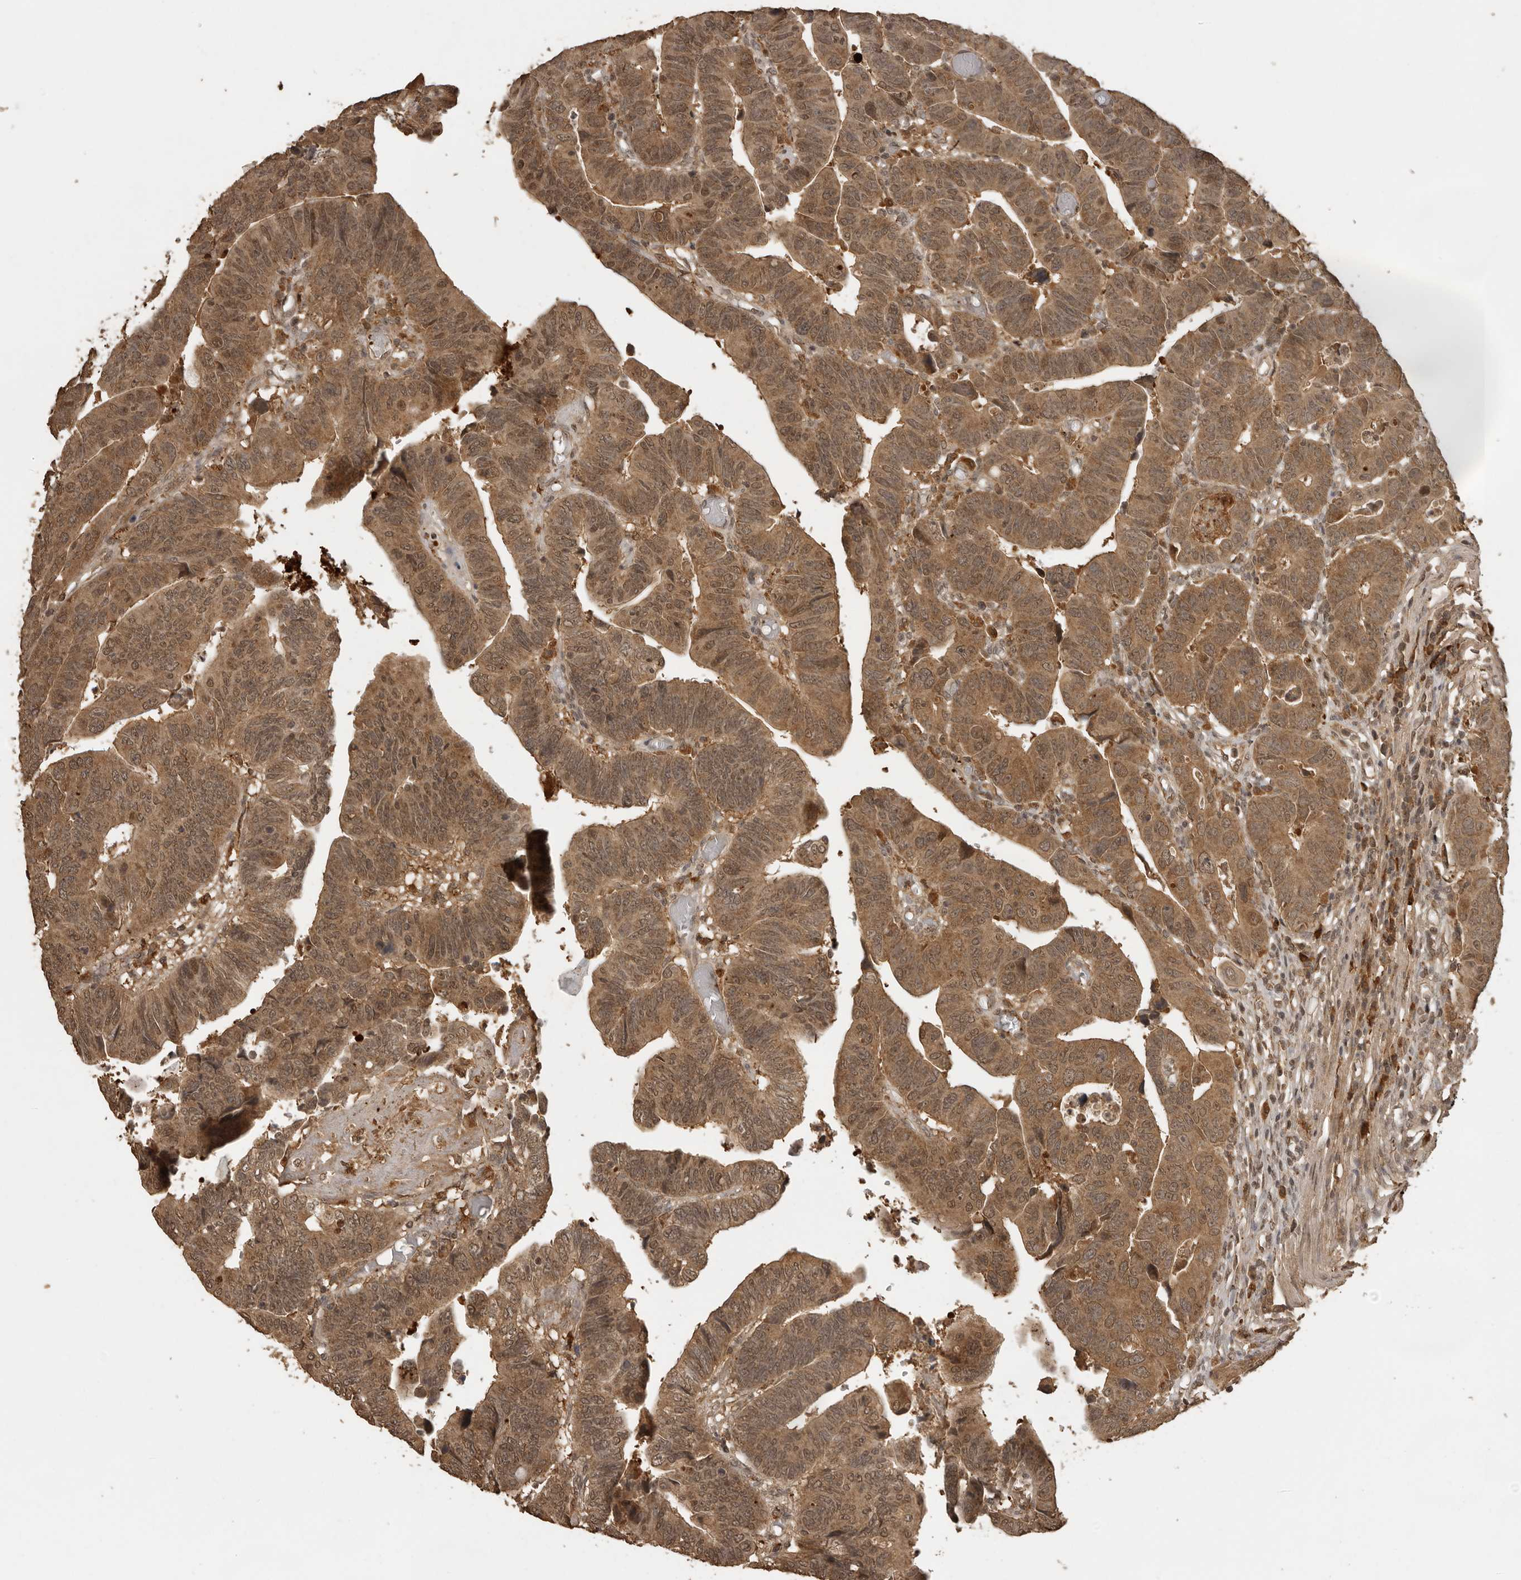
{"staining": {"intensity": "moderate", "quantity": ">75%", "location": "cytoplasmic/membranous,nuclear"}, "tissue": "colorectal cancer", "cell_type": "Tumor cells", "image_type": "cancer", "snomed": [{"axis": "morphology", "description": "Adenocarcinoma, NOS"}, {"axis": "topography", "description": "Rectum"}], "caption": "Human colorectal cancer (adenocarcinoma) stained with a brown dye shows moderate cytoplasmic/membranous and nuclear positive positivity in about >75% of tumor cells.", "gene": "CTF1", "patient": {"sex": "female", "age": 65}}